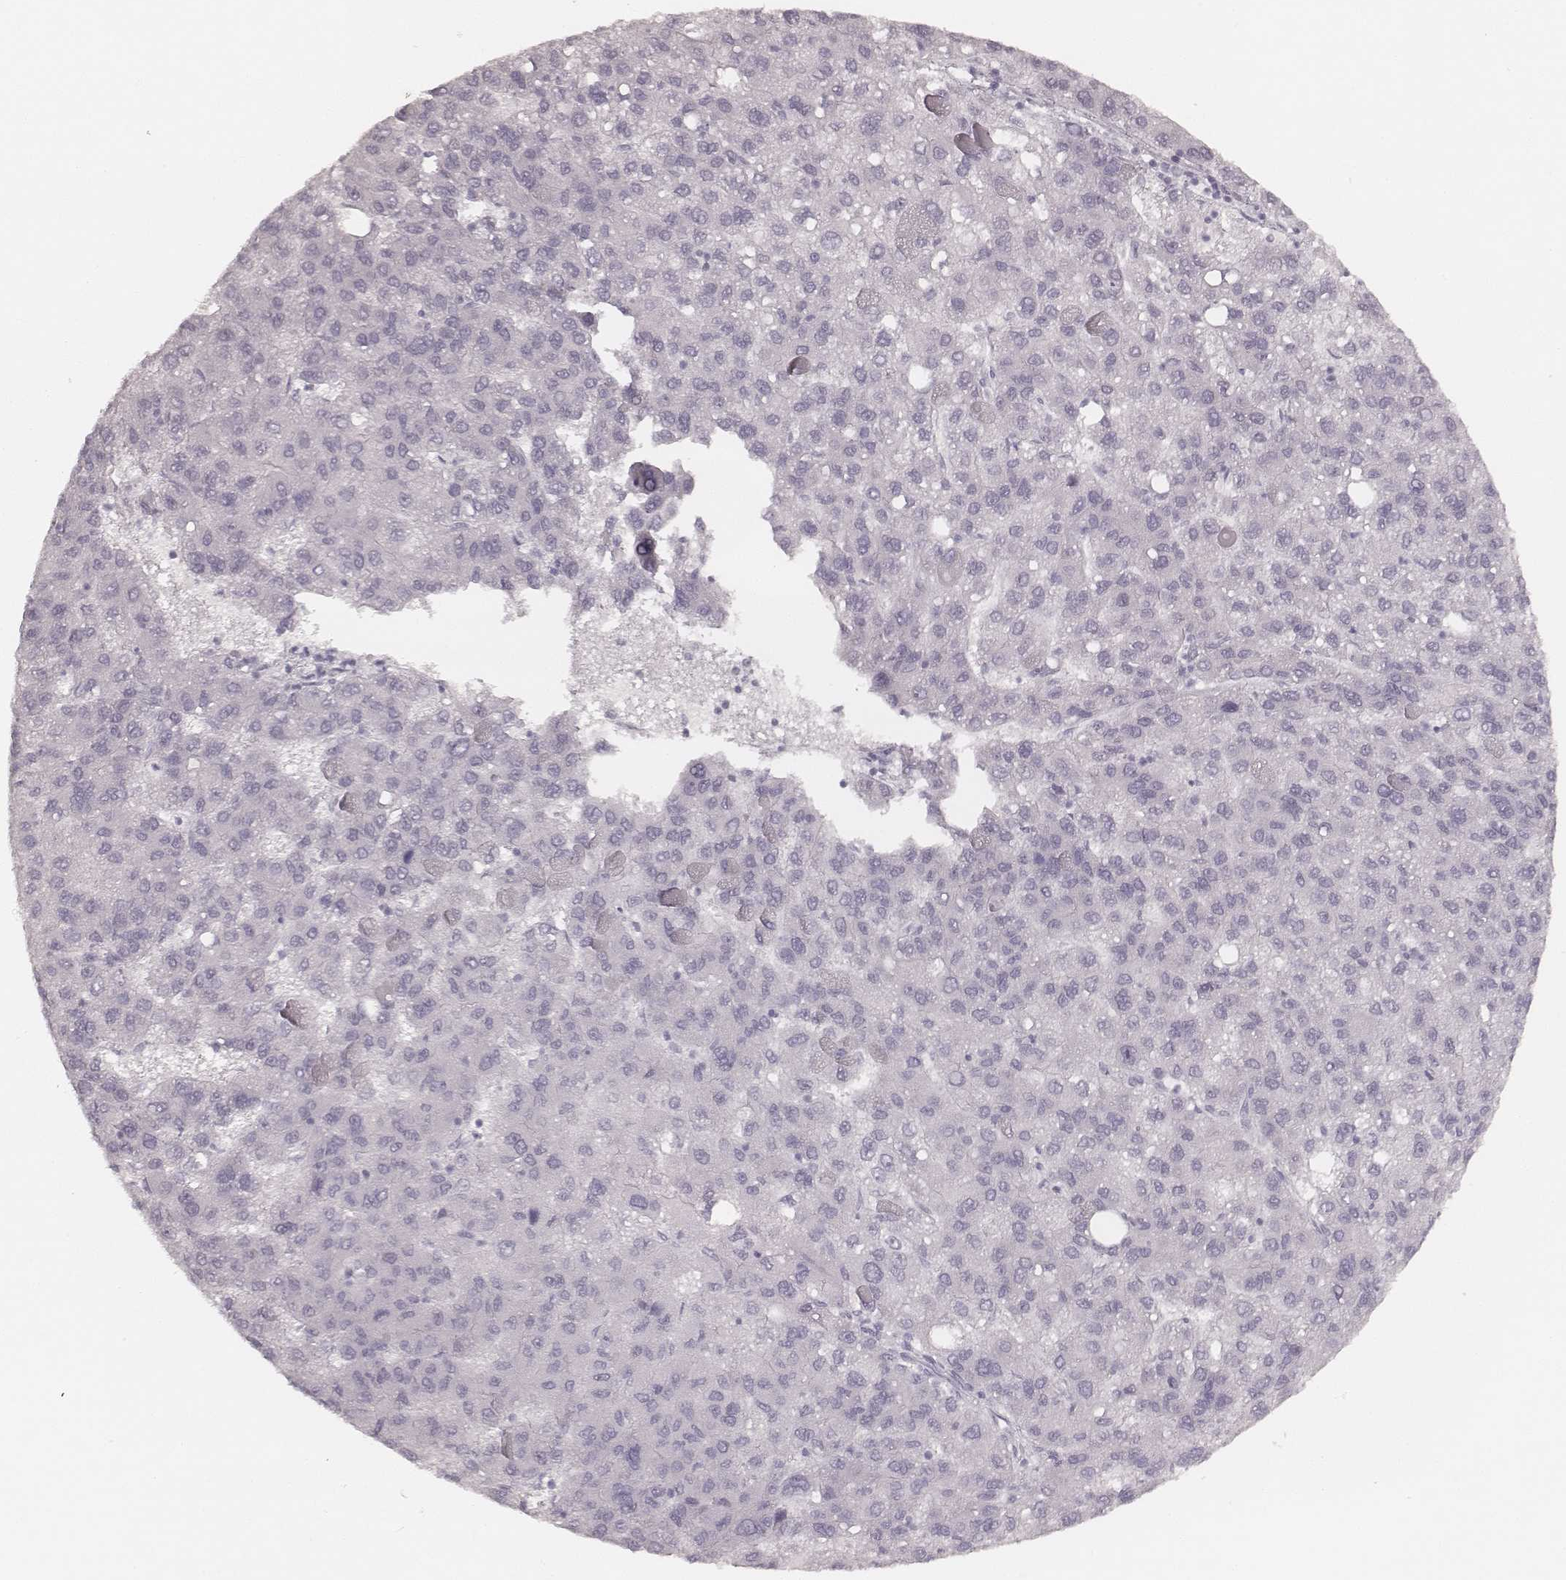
{"staining": {"intensity": "negative", "quantity": "none", "location": "none"}, "tissue": "liver cancer", "cell_type": "Tumor cells", "image_type": "cancer", "snomed": [{"axis": "morphology", "description": "Carcinoma, Hepatocellular, NOS"}, {"axis": "topography", "description": "Liver"}], "caption": "This micrograph is of liver cancer stained with IHC to label a protein in brown with the nuclei are counter-stained blue. There is no expression in tumor cells.", "gene": "KRT72", "patient": {"sex": "female", "age": 82}}